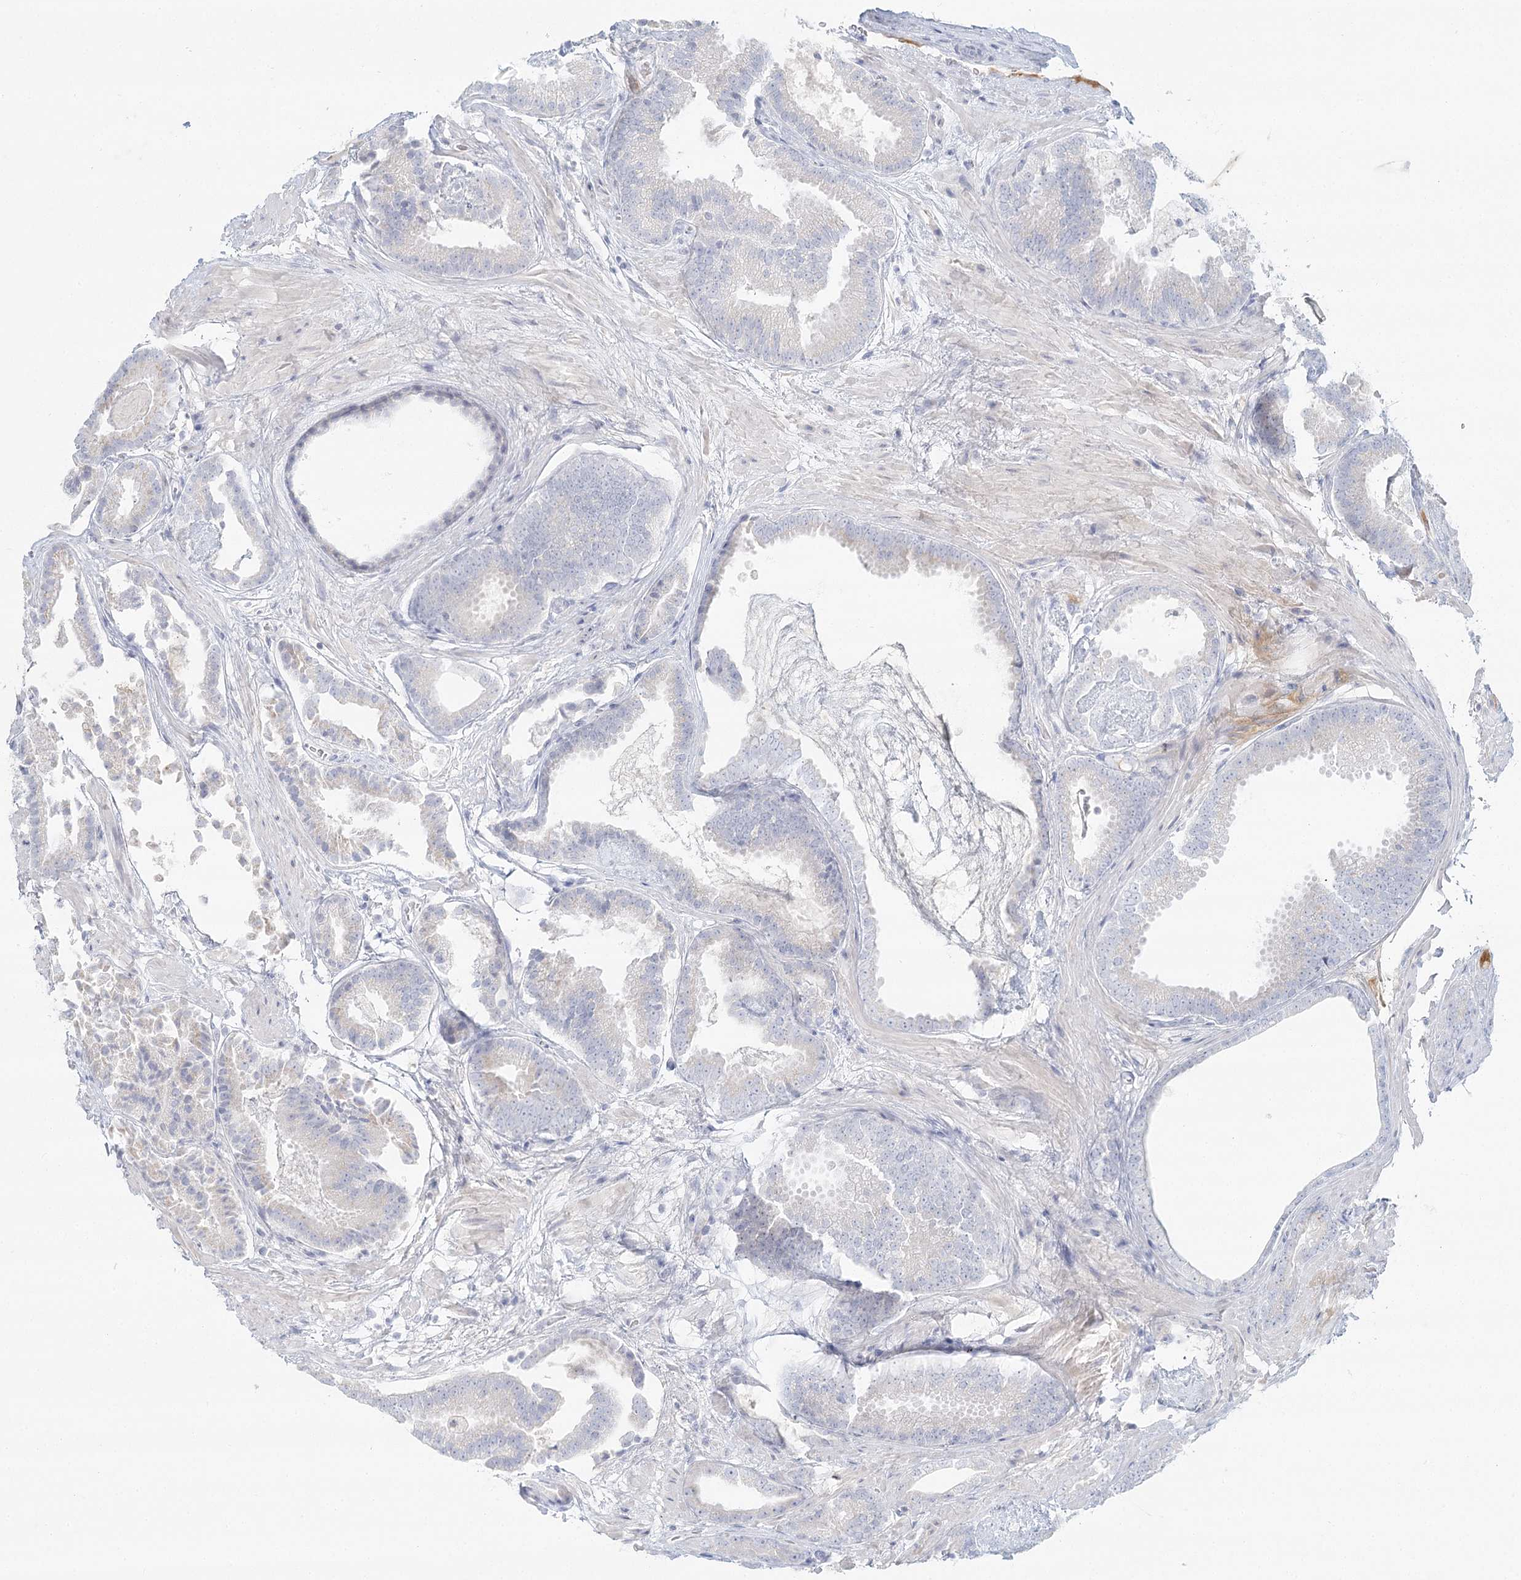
{"staining": {"intensity": "negative", "quantity": "none", "location": "none"}, "tissue": "prostate cancer", "cell_type": "Tumor cells", "image_type": "cancer", "snomed": [{"axis": "morphology", "description": "Adenocarcinoma, Low grade"}, {"axis": "topography", "description": "Prostate"}], "caption": "Immunohistochemical staining of prostate cancer shows no significant staining in tumor cells. (DAB IHC with hematoxylin counter stain).", "gene": "DMGDH", "patient": {"sex": "male", "age": 71}}